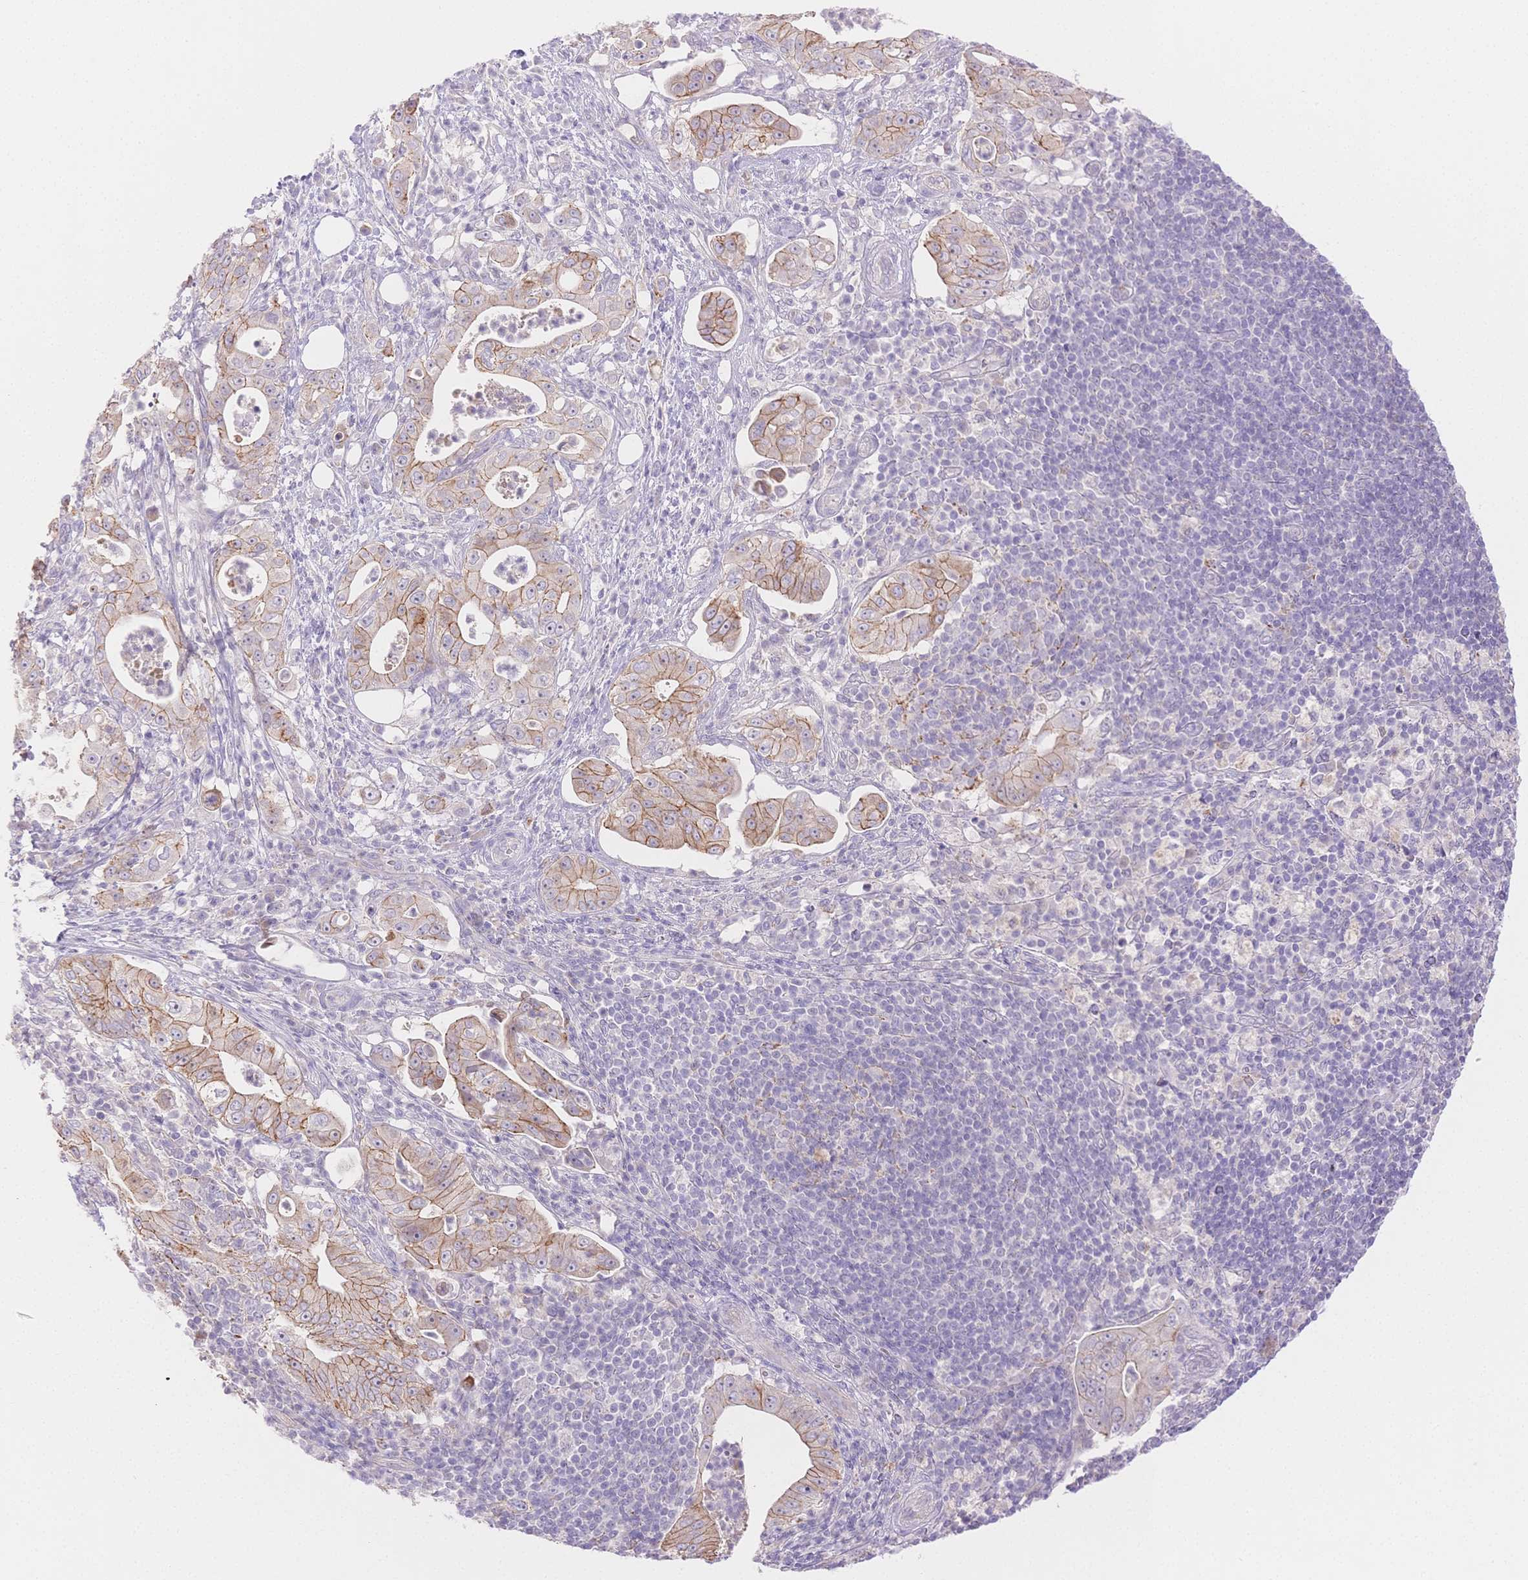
{"staining": {"intensity": "moderate", "quantity": ">75%", "location": "cytoplasmic/membranous"}, "tissue": "pancreatic cancer", "cell_type": "Tumor cells", "image_type": "cancer", "snomed": [{"axis": "morphology", "description": "Adenocarcinoma, NOS"}, {"axis": "topography", "description": "Pancreas"}], "caption": "Protein staining by IHC demonstrates moderate cytoplasmic/membranous staining in about >75% of tumor cells in pancreatic adenocarcinoma. The staining was performed using DAB (3,3'-diaminobenzidine), with brown indicating positive protein expression. Nuclei are stained blue with hematoxylin.", "gene": "WDR54", "patient": {"sex": "male", "age": 71}}